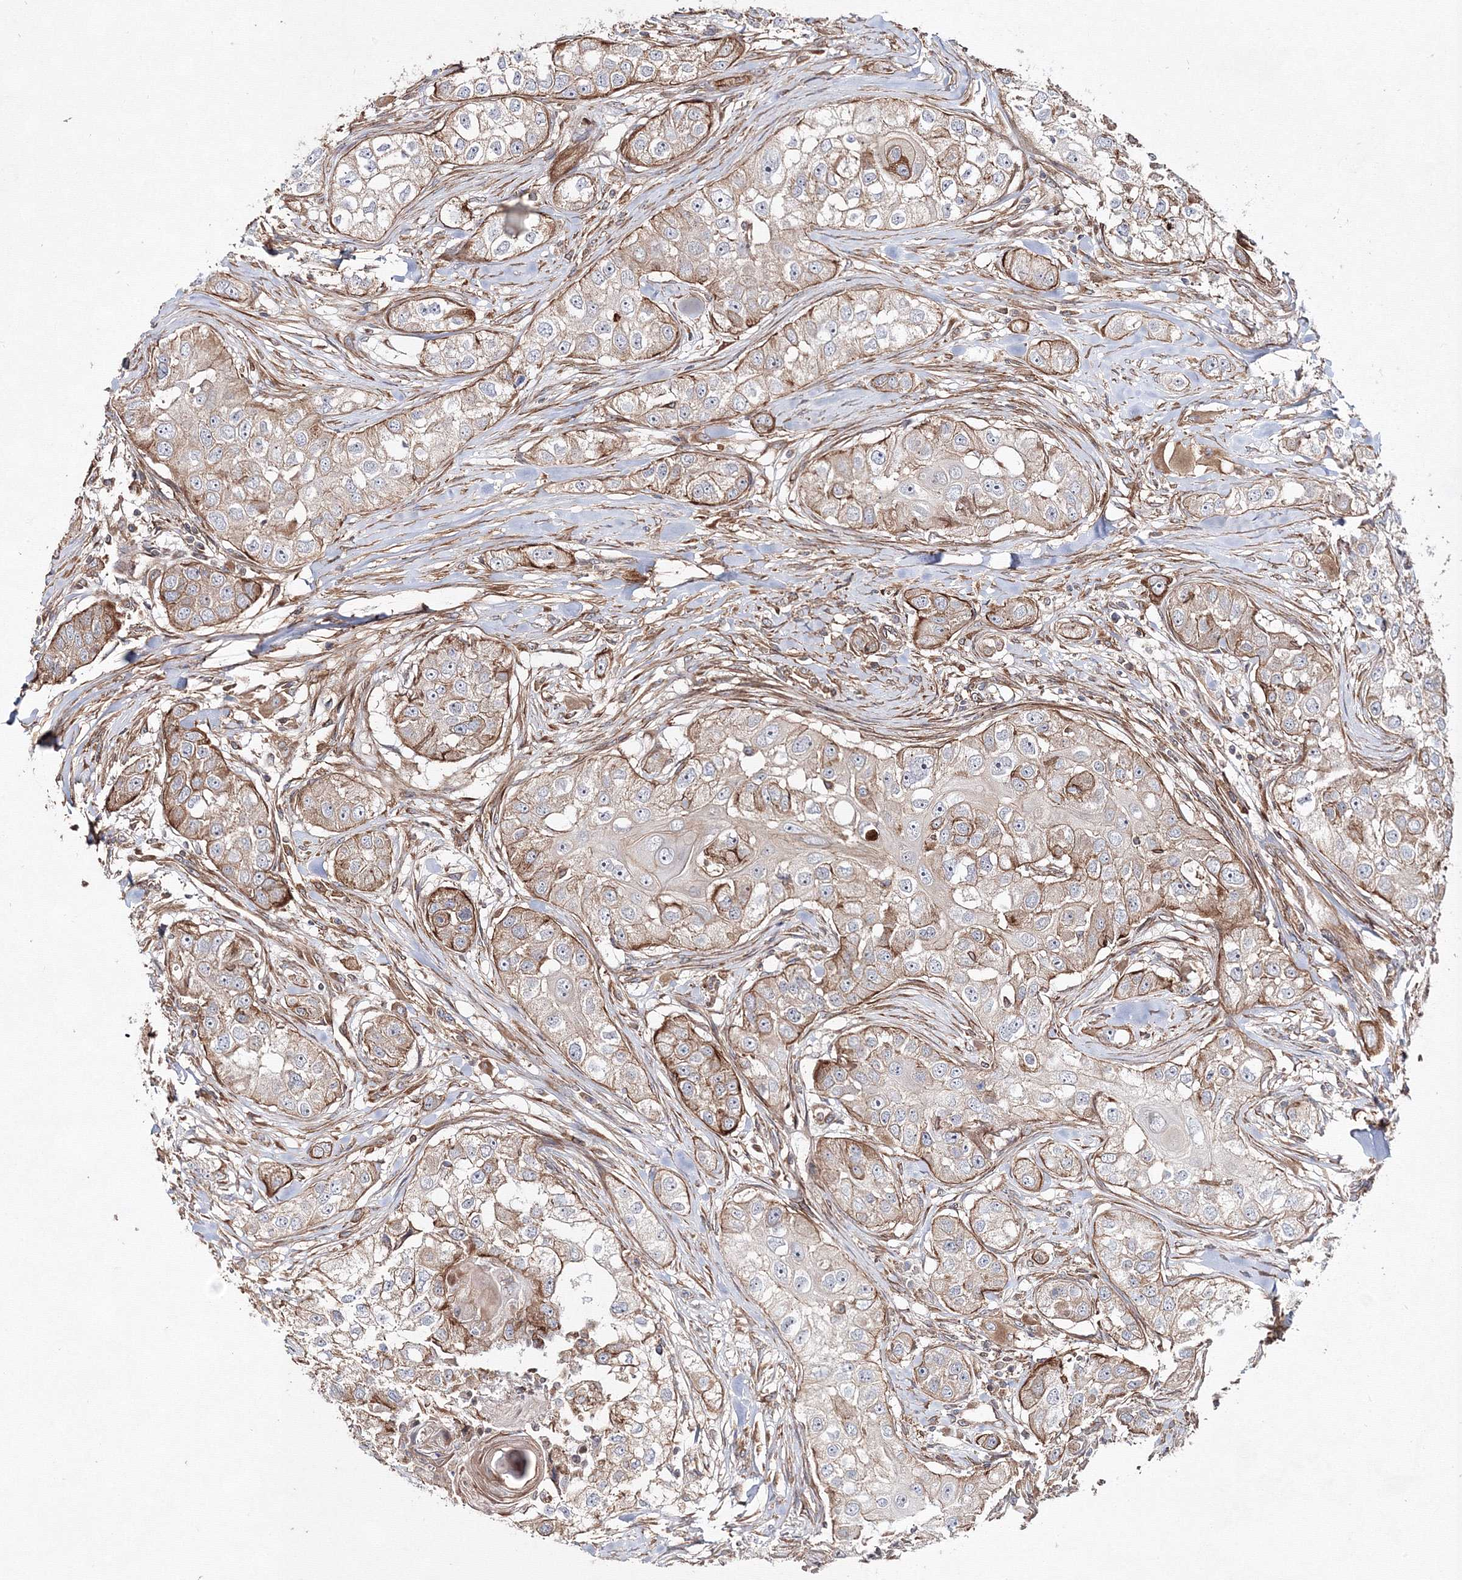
{"staining": {"intensity": "moderate", "quantity": "25%-75%", "location": "cytoplasmic/membranous"}, "tissue": "head and neck cancer", "cell_type": "Tumor cells", "image_type": "cancer", "snomed": [{"axis": "morphology", "description": "Normal tissue, NOS"}, {"axis": "morphology", "description": "Squamous cell carcinoma, NOS"}, {"axis": "topography", "description": "Skeletal muscle"}, {"axis": "topography", "description": "Head-Neck"}], "caption": "High-power microscopy captured an immunohistochemistry image of head and neck squamous cell carcinoma, revealing moderate cytoplasmic/membranous expression in approximately 25%-75% of tumor cells. (IHC, brightfield microscopy, high magnification).", "gene": "EXOC6", "patient": {"sex": "male", "age": 51}}